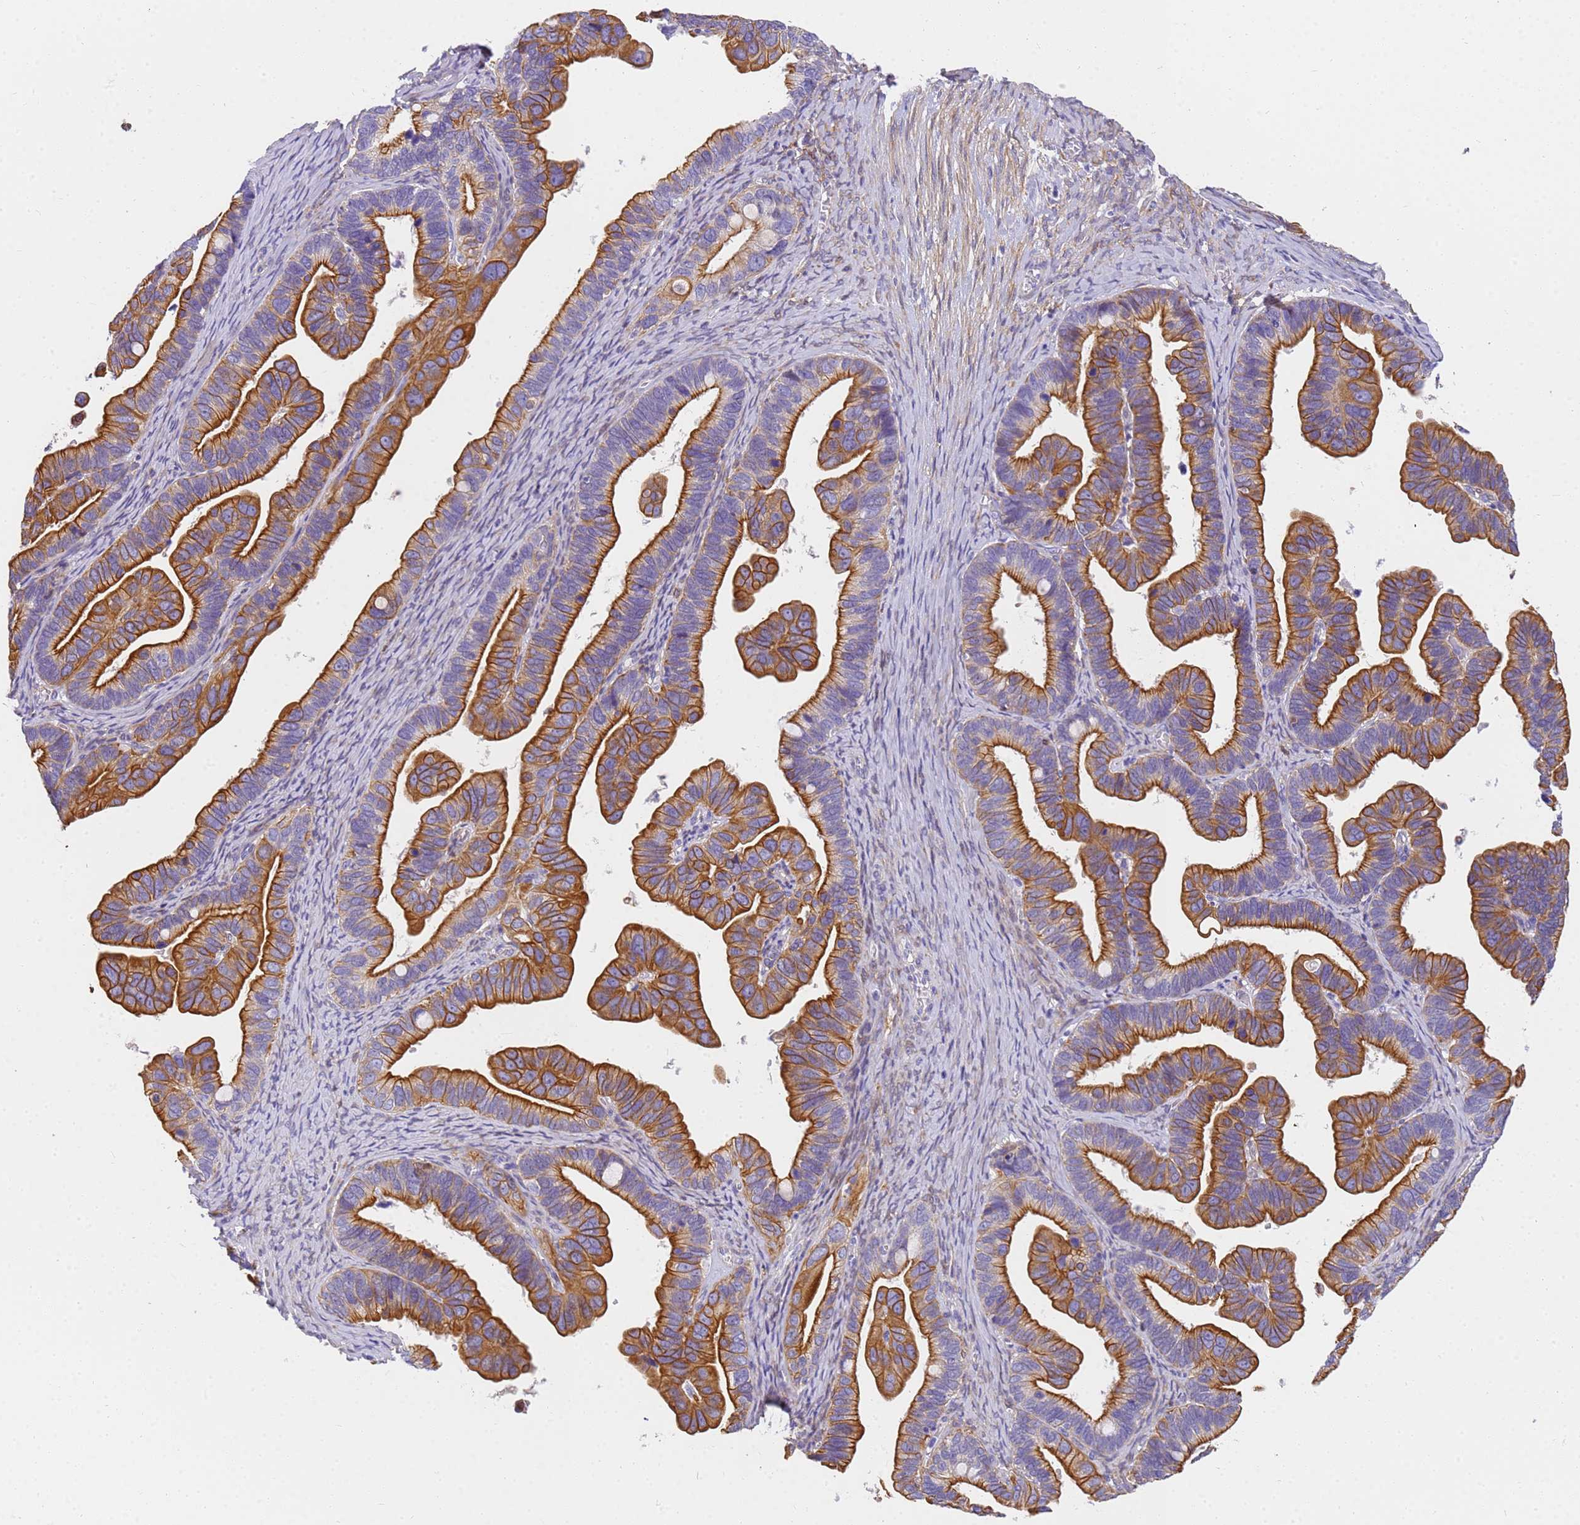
{"staining": {"intensity": "strong", "quantity": ">75%", "location": "cytoplasmic/membranous"}, "tissue": "ovarian cancer", "cell_type": "Tumor cells", "image_type": "cancer", "snomed": [{"axis": "morphology", "description": "Cystadenocarcinoma, serous, NOS"}, {"axis": "topography", "description": "Ovary"}], "caption": "Ovarian serous cystadenocarcinoma stained with IHC demonstrates strong cytoplasmic/membranous staining in approximately >75% of tumor cells. (IHC, brightfield microscopy, high magnification).", "gene": "MVB12A", "patient": {"sex": "female", "age": 56}}